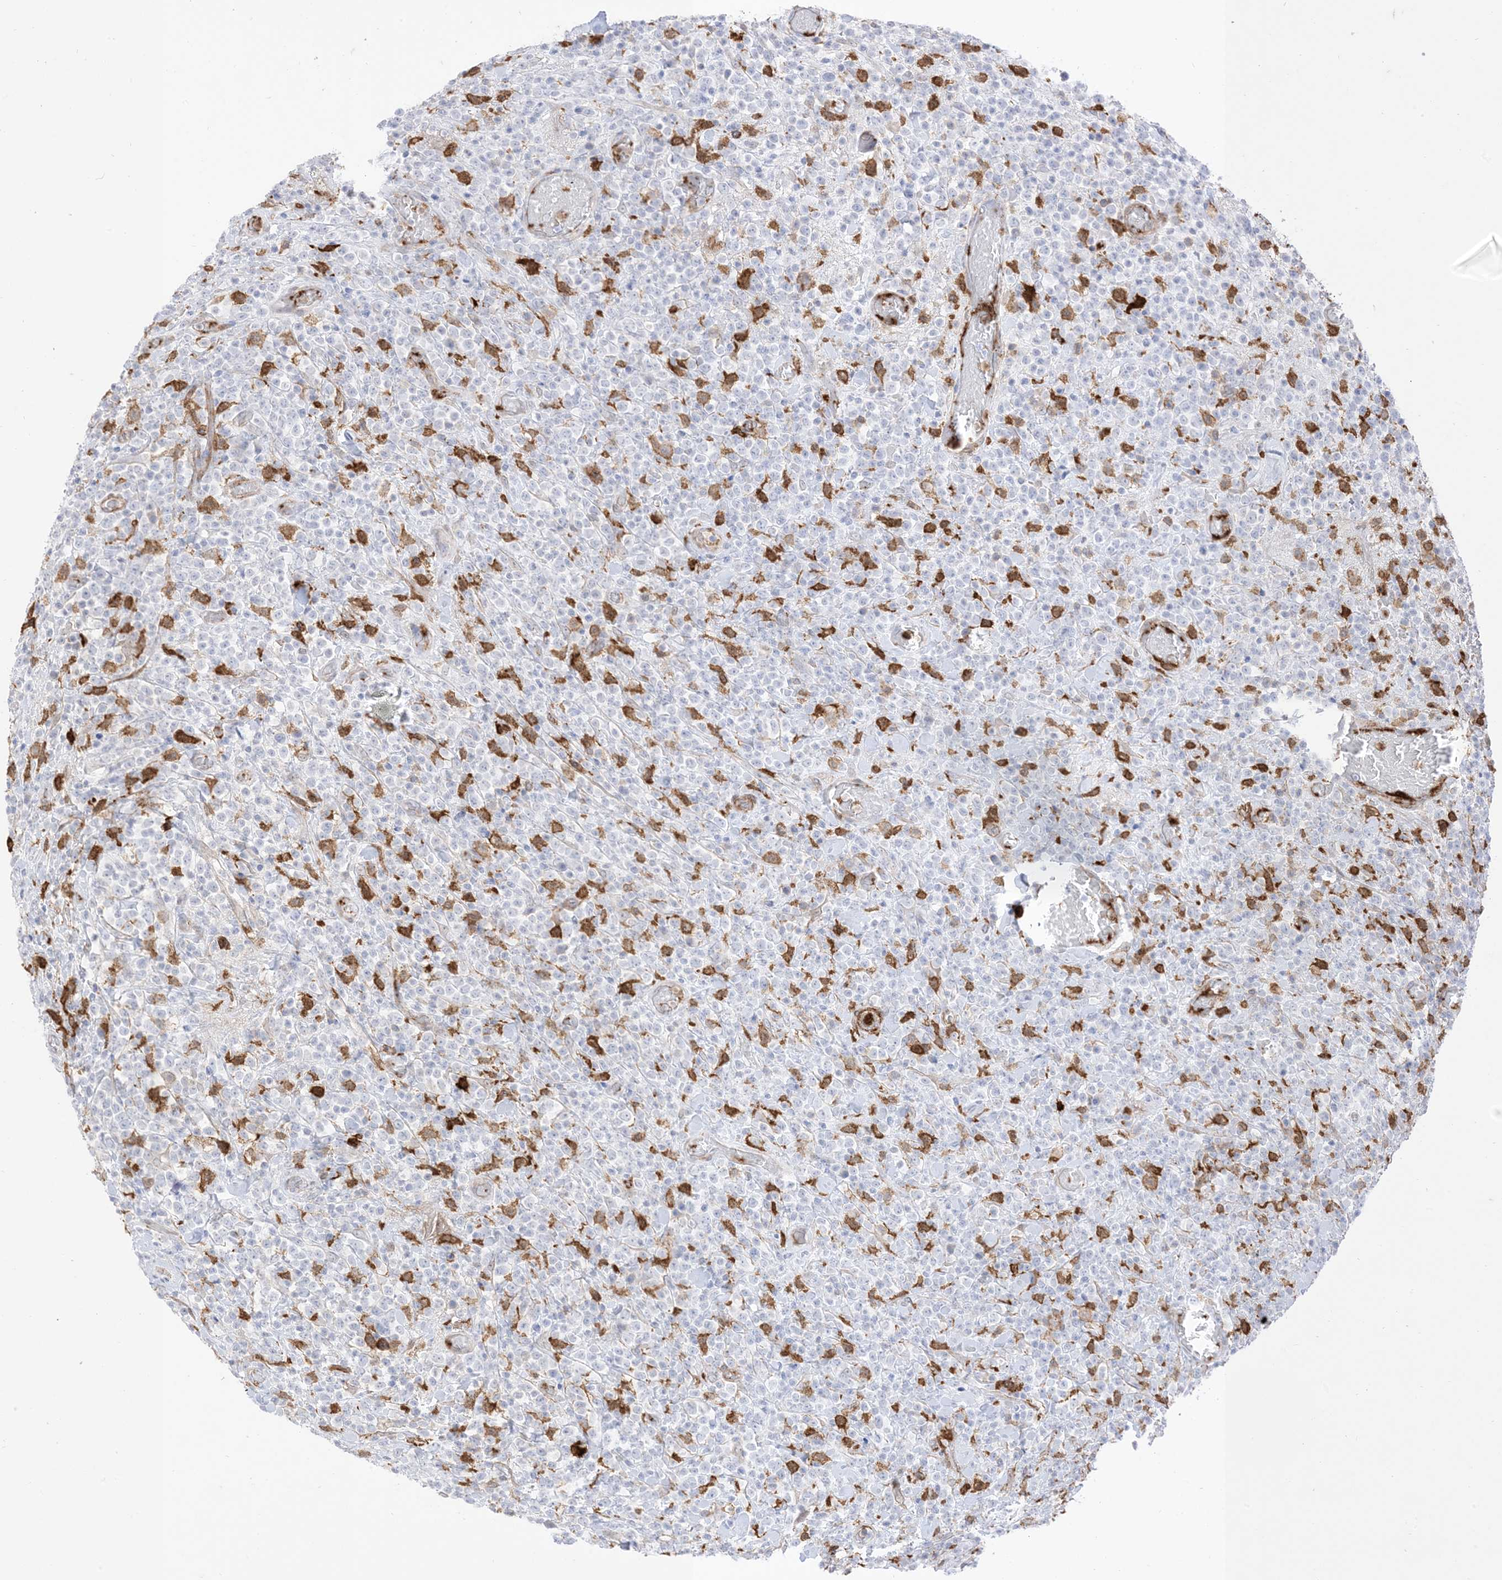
{"staining": {"intensity": "negative", "quantity": "none", "location": "none"}, "tissue": "lymphoma", "cell_type": "Tumor cells", "image_type": "cancer", "snomed": [{"axis": "morphology", "description": "Malignant lymphoma, non-Hodgkin's type, High grade"}, {"axis": "topography", "description": "Colon"}], "caption": "Human malignant lymphoma, non-Hodgkin's type (high-grade) stained for a protein using immunohistochemistry displays no positivity in tumor cells.", "gene": "GSN", "patient": {"sex": "female", "age": 53}}